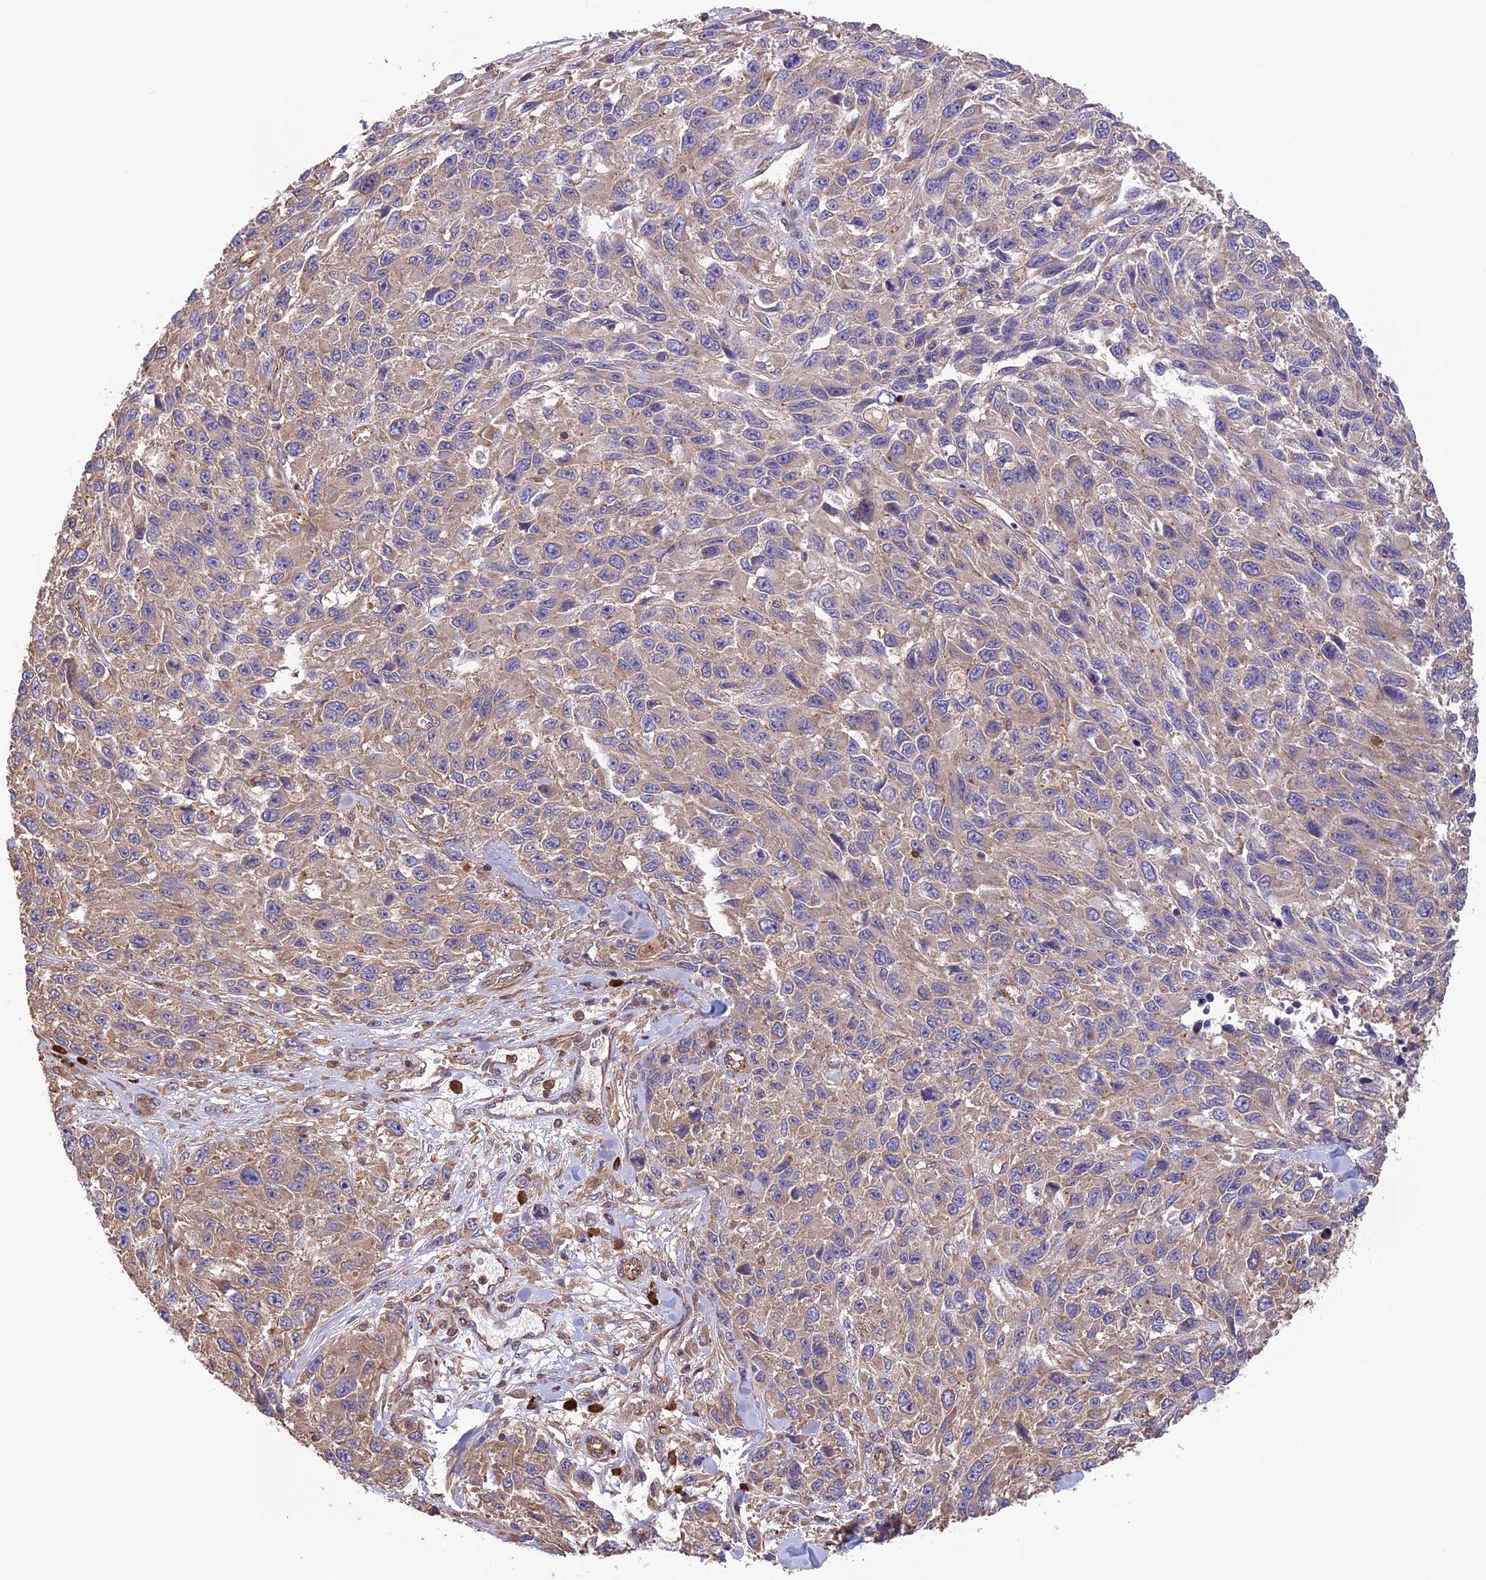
{"staining": {"intensity": "negative", "quantity": "none", "location": "none"}, "tissue": "melanoma", "cell_type": "Tumor cells", "image_type": "cancer", "snomed": [{"axis": "morphology", "description": "Malignant melanoma, NOS"}, {"axis": "topography", "description": "Skin"}], "caption": "There is no significant expression in tumor cells of melanoma.", "gene": "GAS8", "patient": {"sex": "female", "age": 96}}